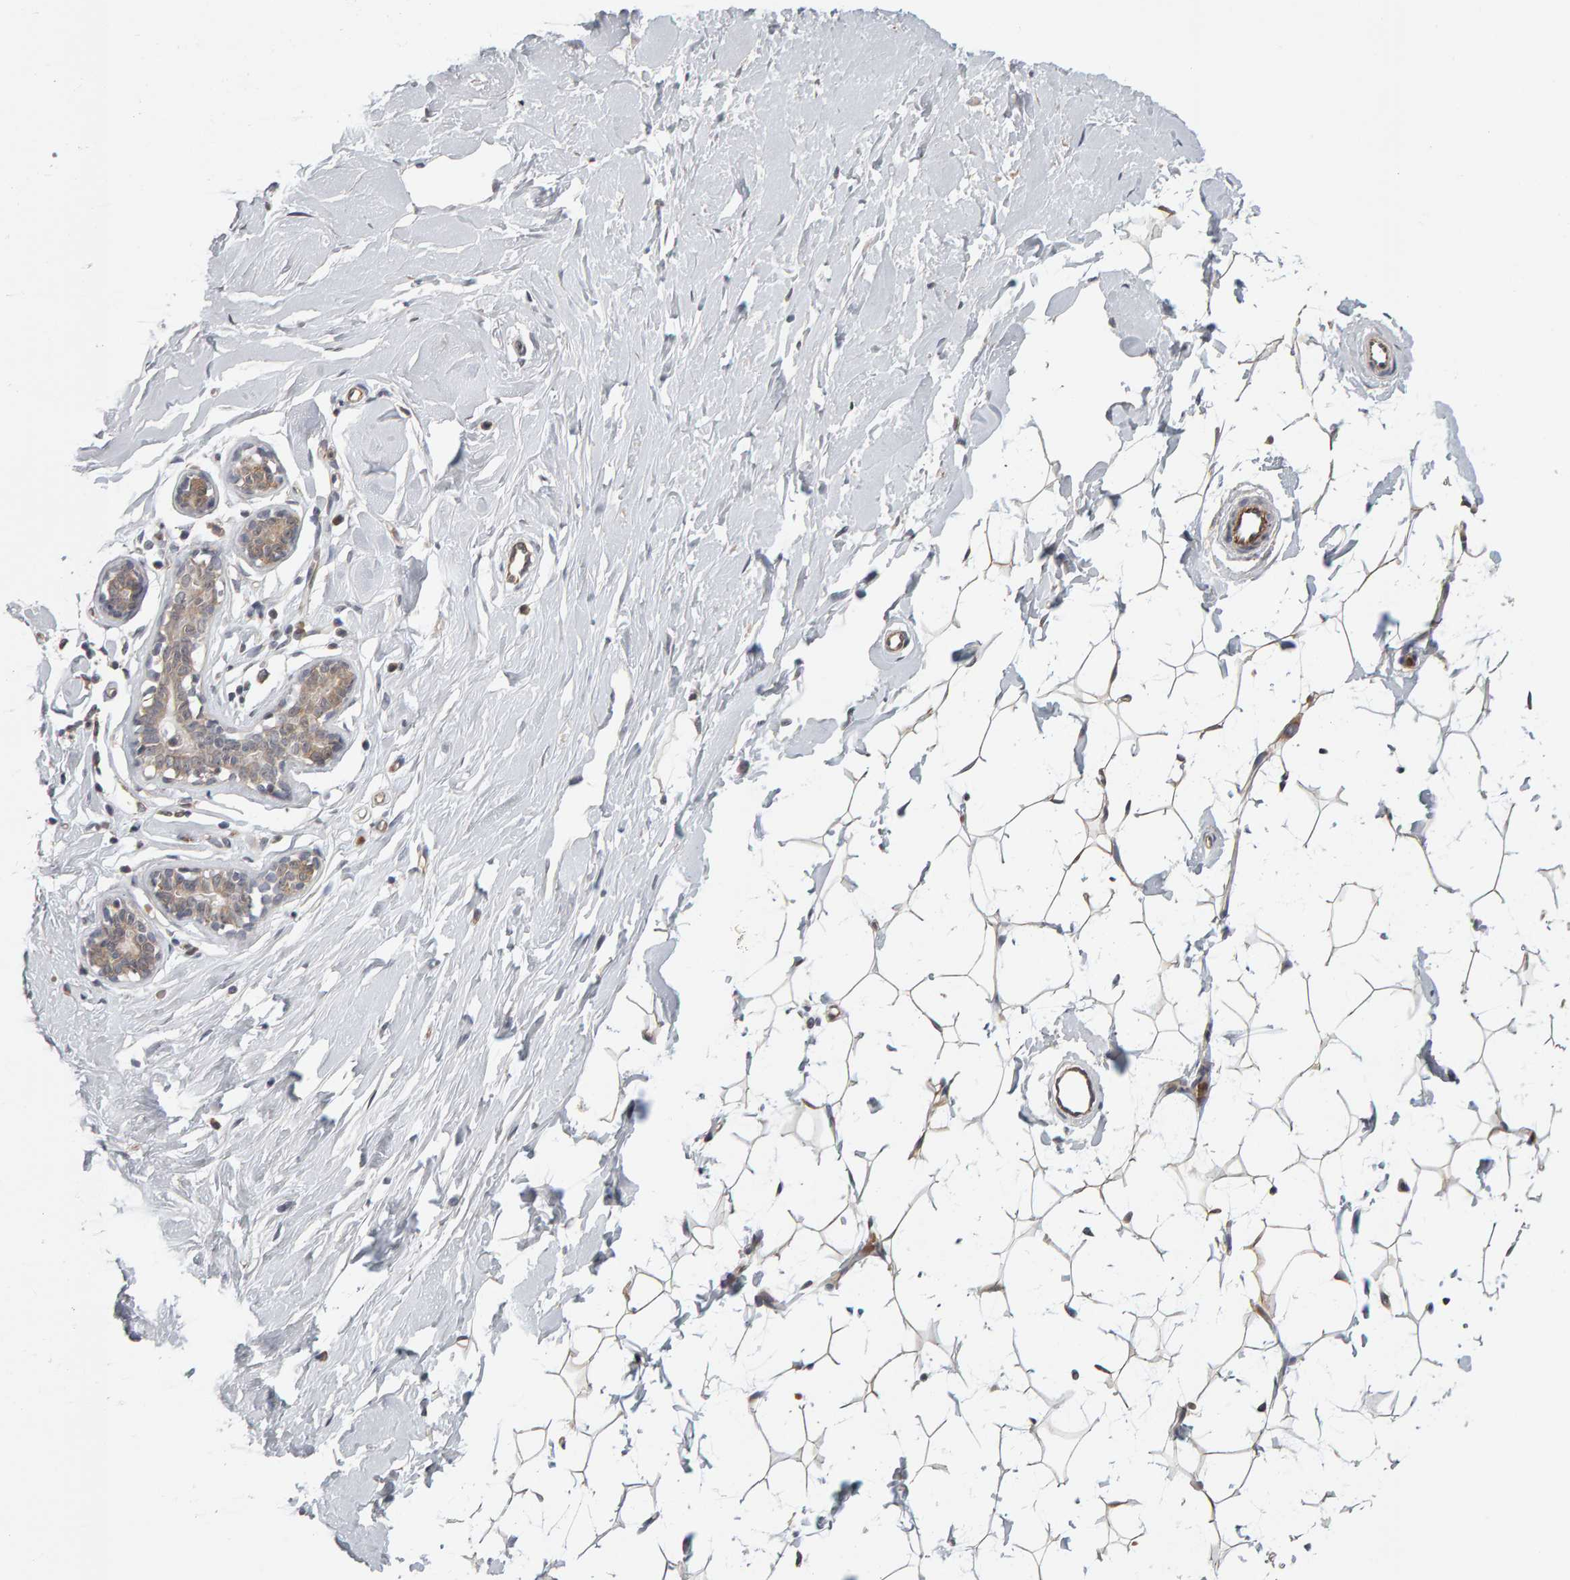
{"staining": {"intensity": "weak", "quantity": ">75%", "location": "cytoplasmic/membranous"}, "tissue": "breast", "cell_type": "Adipocytes", "image_type": "normal", "snomed": [{"axis": "morphology", "description": "Normal tissue, NOS"}, {"axis": "topography", "description": "Breast"}], "caption": "The image exhibits immunohistochemical staining of unremarkable breast. There is weak cytoplasmic/membranous staining is seen in approximately >75% of adipocytes. The staining was performed using DAB (3,3'-diaminobenzidine), with brown indicating positive protein expression. Nuclei are stained blue with hematoxylin.", "gene": "DAP3", "patient": {"sex": "female", "age": 23}}